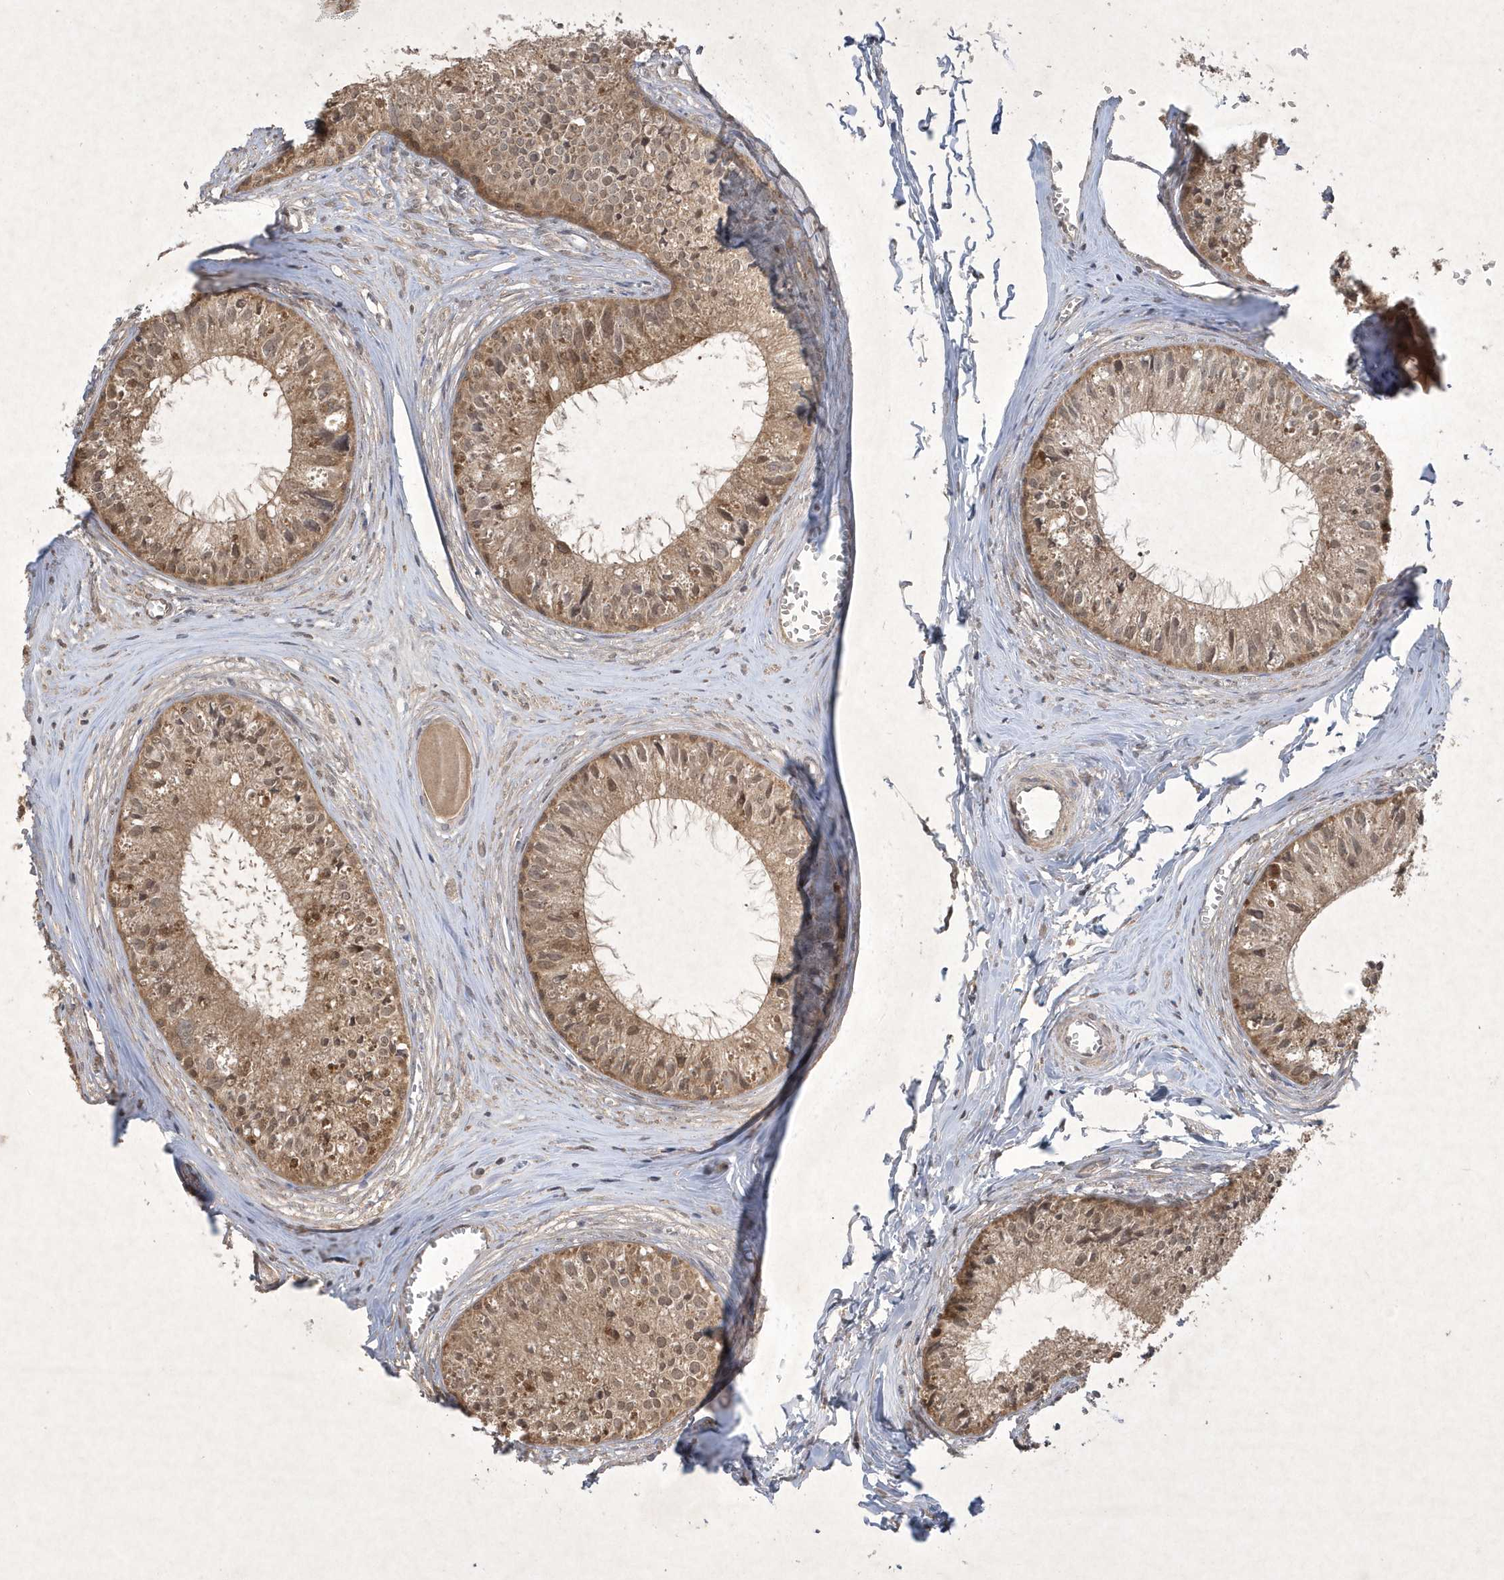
{"staining": {"intensity": "moderate", "quantity": ">75%", "location": "cytoplasmic/membranous"}, "tissue": "epididymis", "cell_type": "Glandular cells", "image_type": "normal", "snomed": [{"axis": "morphology", "description": "Normal tissue, NOS"}, {"axis": "topography", "description": "Epididymis"}], "caption": "Unremarkable epididymis was stained to show a protein in brown. There is medium levels of moderate cytoplasmic/membranous positivity in about >75% of glandular cells.", "gene": "AKR7A2", "patient": {"sex": "male", "age": 36}}